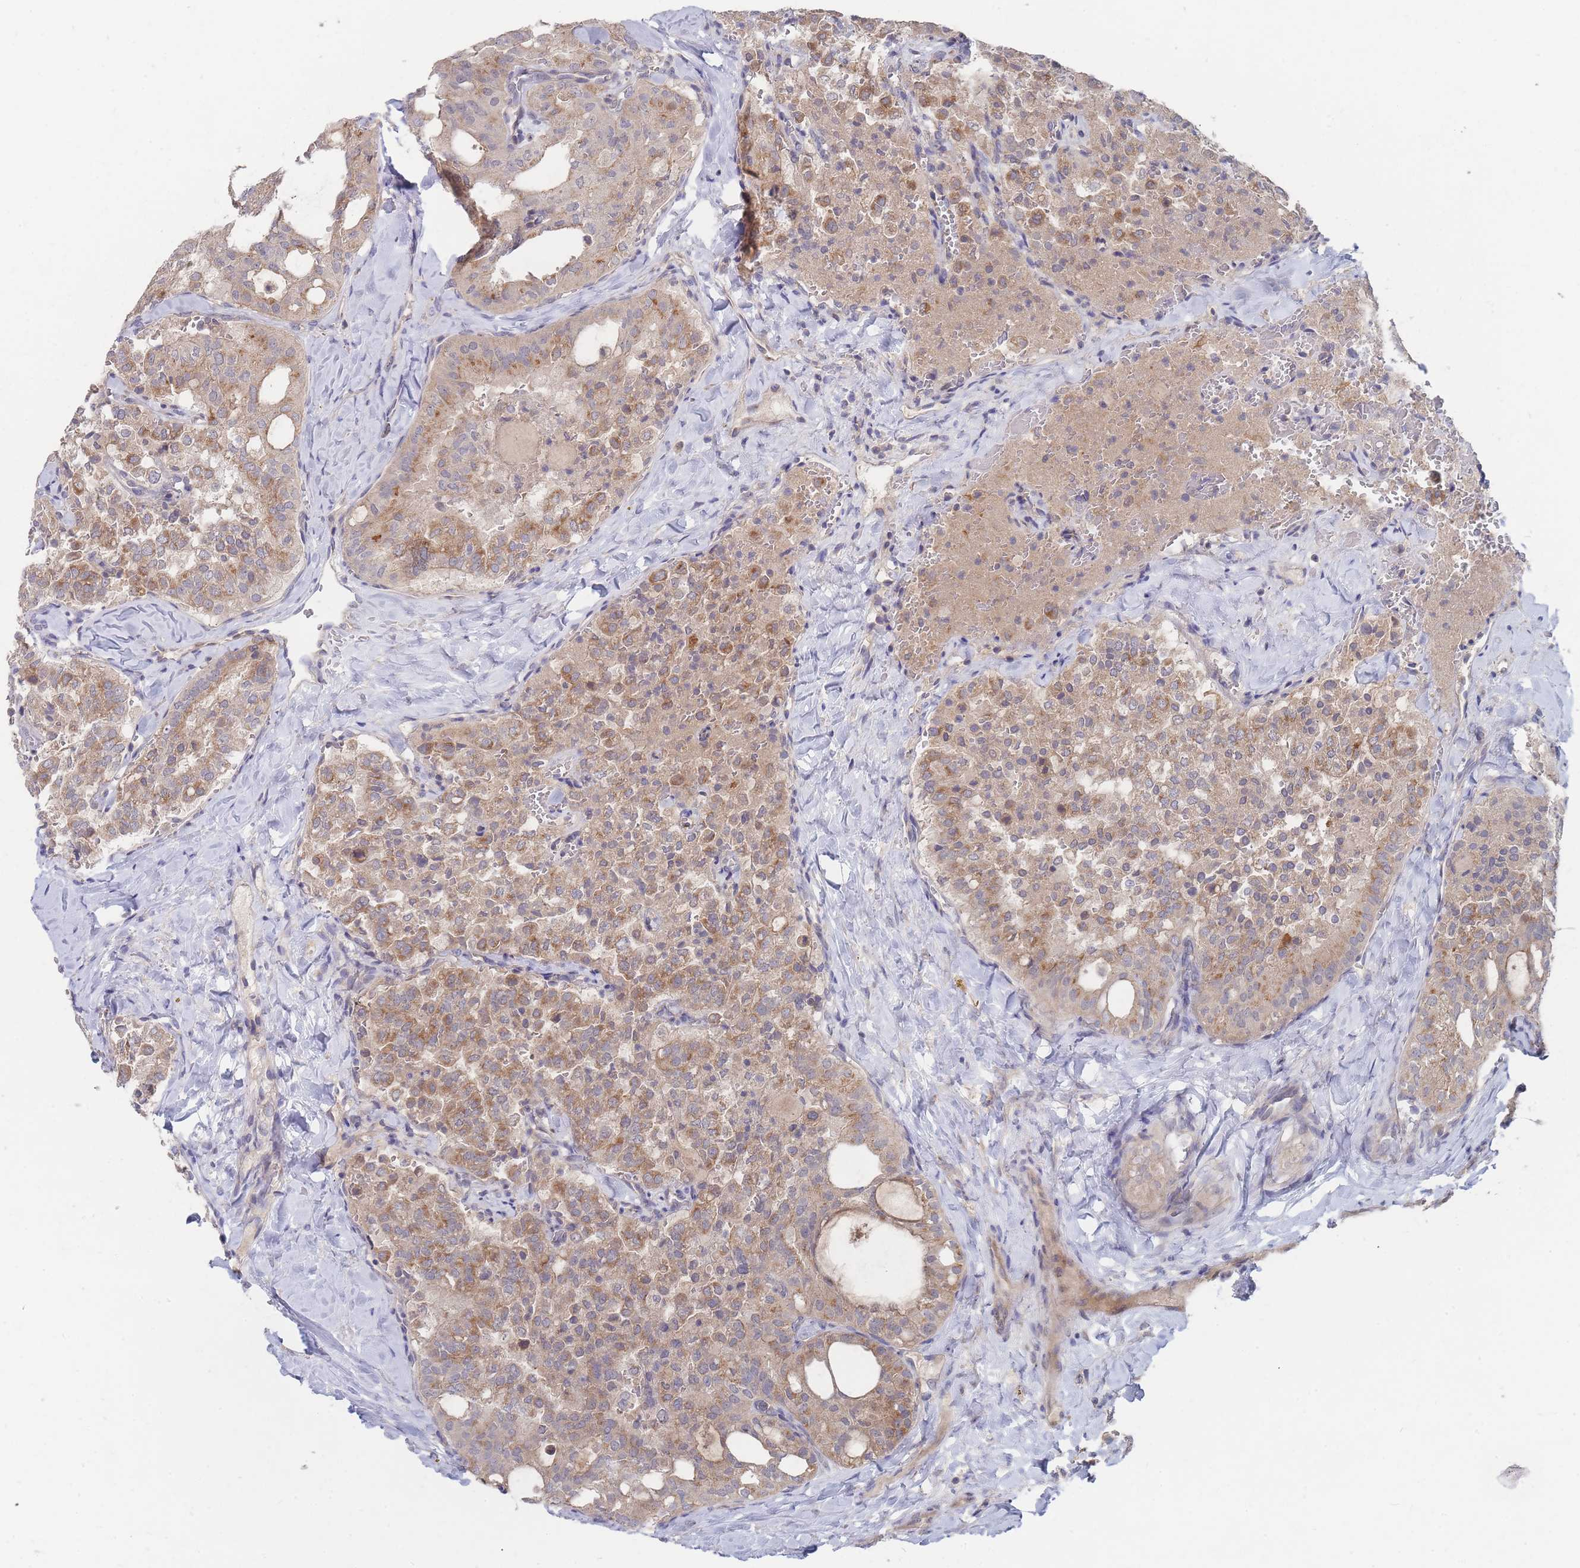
{"staining": {"intensity": "moderate", "quantity": ">75%", "location": "cytoplasmic/membranous"}, "tissue": "thyroid cancer", "cell_type": "Tumor cells", "image_type": "cancer", "snomed": [{"axis": "morphology", "description": "Follicular adenoma carcinoma, NOS"}, {"axis": "topography", "description": "Thyroid gland"}], "caption": "A brown stain shows moderate cytoplasmic/membranous positivity of a protein in human thyroid follicular adenoma carcinoma tumor cells.", "gene": "SLC35F5", "patient": {"sex": "male", "age": 75}}